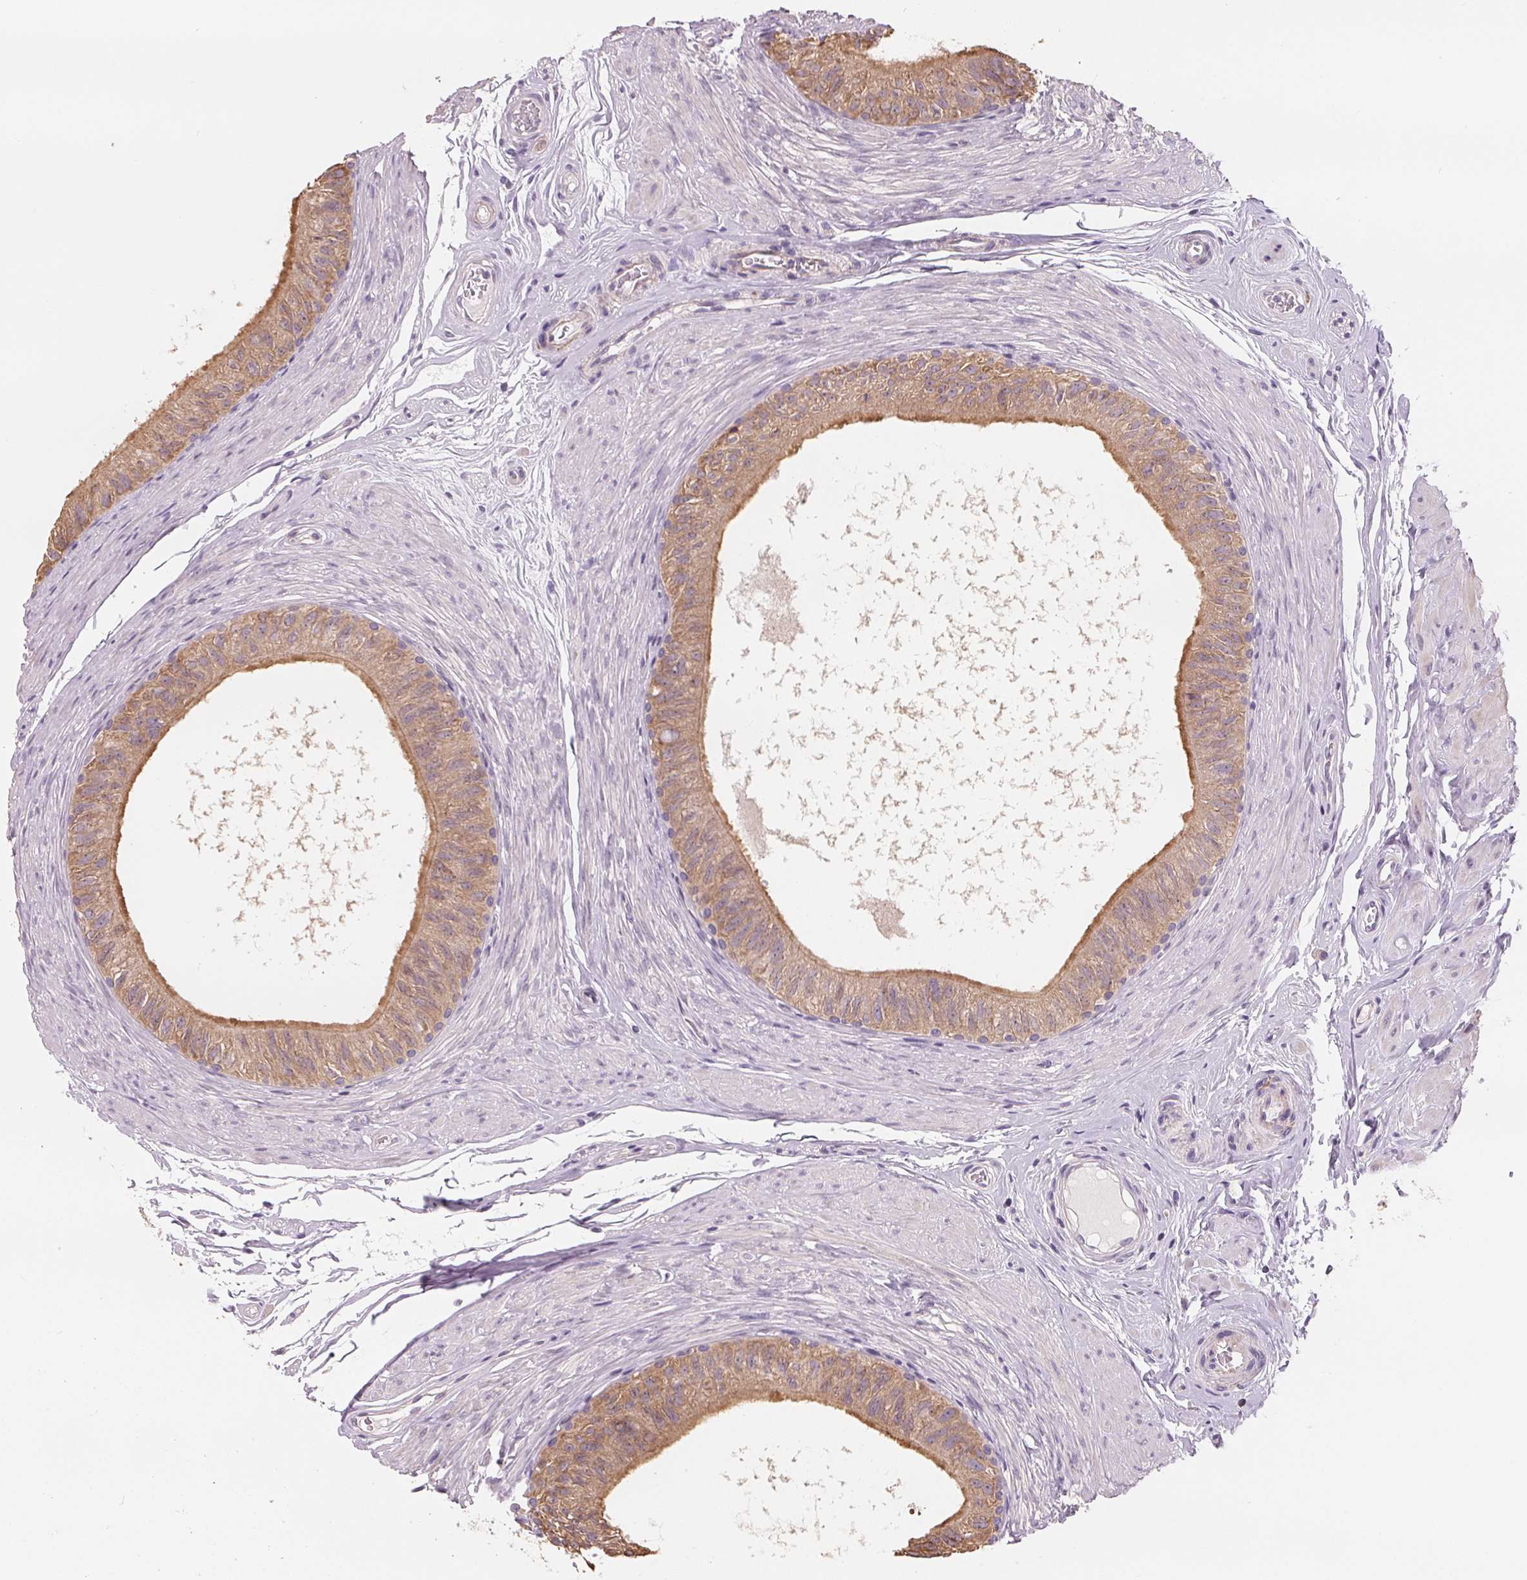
{"staining": {"intensity": "moderate", "quantity": "25%-75%", "location": "cytoplasmic/membranous"}, "tissue": "epididymis", "cell_type": "Glandular cells", "image_type": "normal", "snomed": [{"axis": "morphology", "description": "Normal tissue, NOS"}, {"axis": "topography", "description": "Epididymis"}], "caption": "Immunohistochemical staining of benign epididymis demonstrates moderate cytoplasmic/membranous protein staining in approximately 25%-75% of glandular cells. Immunohistochemistry stains the protein in brown and the nuclei are stained blue.", "gene": "VTCN1", "patient": {"sex": "male", "age": 36}}